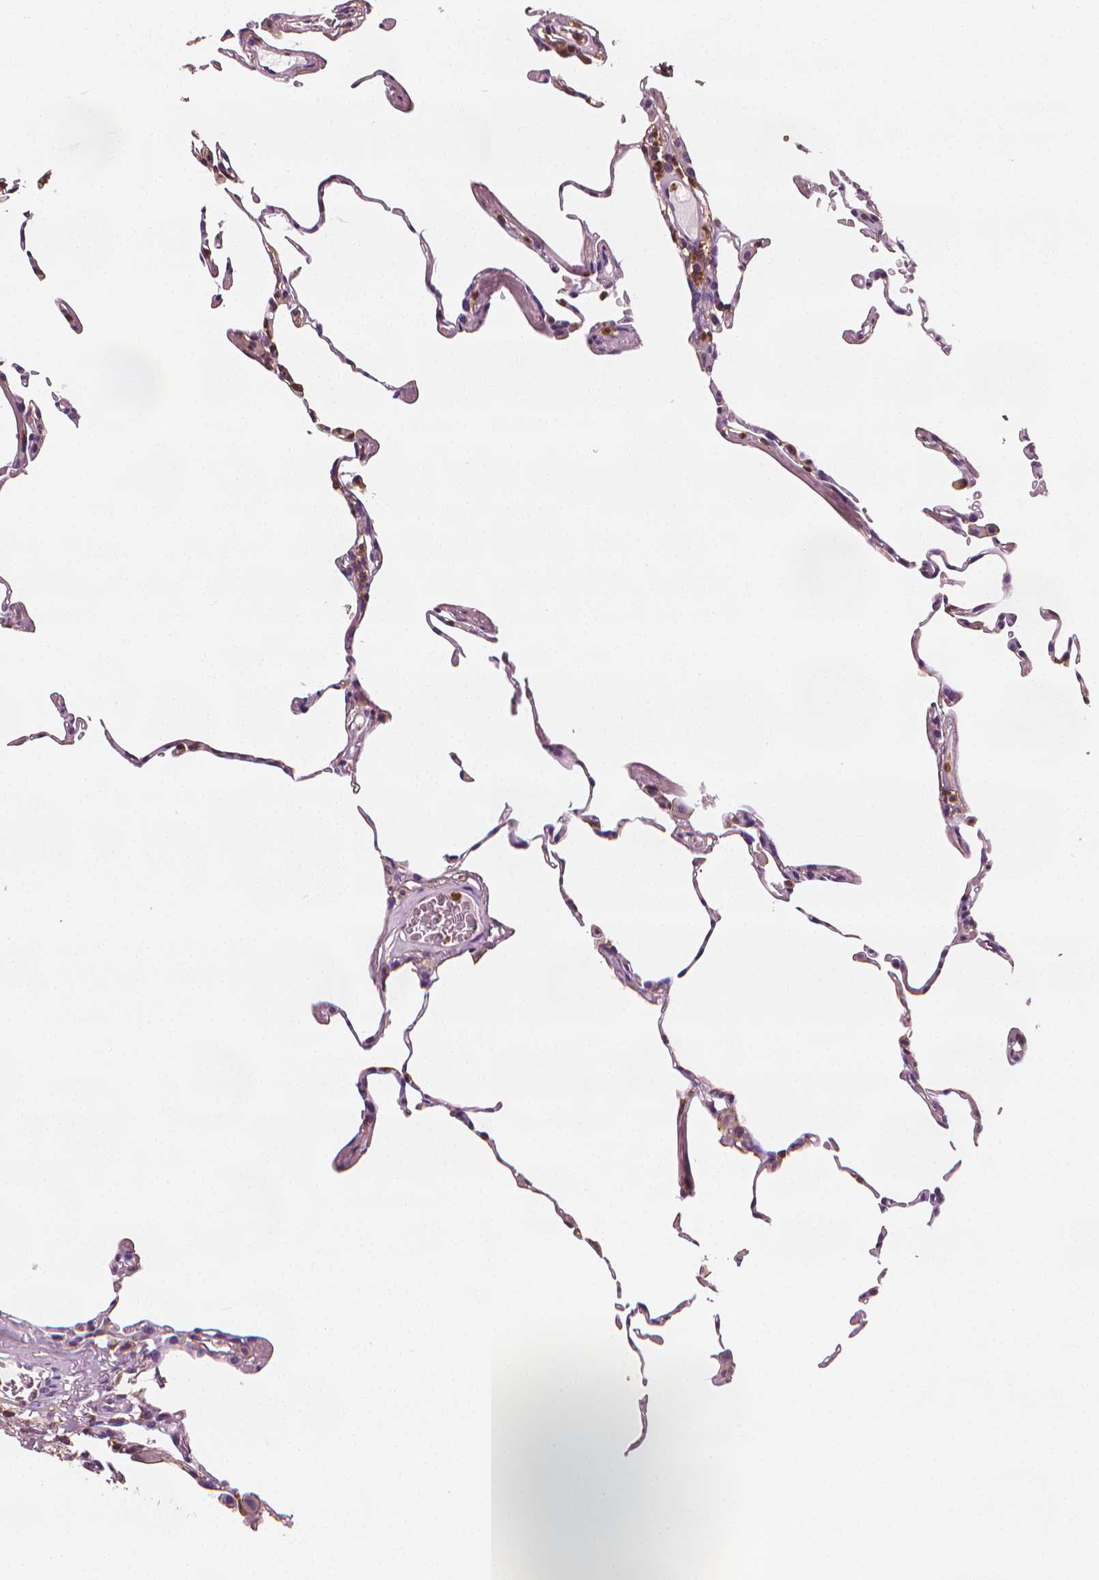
{"staining": {"intensity": "negative", "quantity": "none", "location": "none"}, "tissue": "lung", "cell_type": "Alveolar cells", "image_type": "normal", "snomed": [{"axis": "morphology", "description": "Normal tissue, NOS"}, {"axis": "topography", "description": "Lung"}], "caption": "High magnification brightfield microscopy of unremarkable lung stained with DAB (3,3'-diaminobenzidine) (brown) and counterstained with hematoxylin (blue): alveolar cells show no significant expression. (DAB immunohistochemistry with hematoxylin counter stain).", "gene": "PTPRC", "patient": {"sex": "female", "age": 57}}